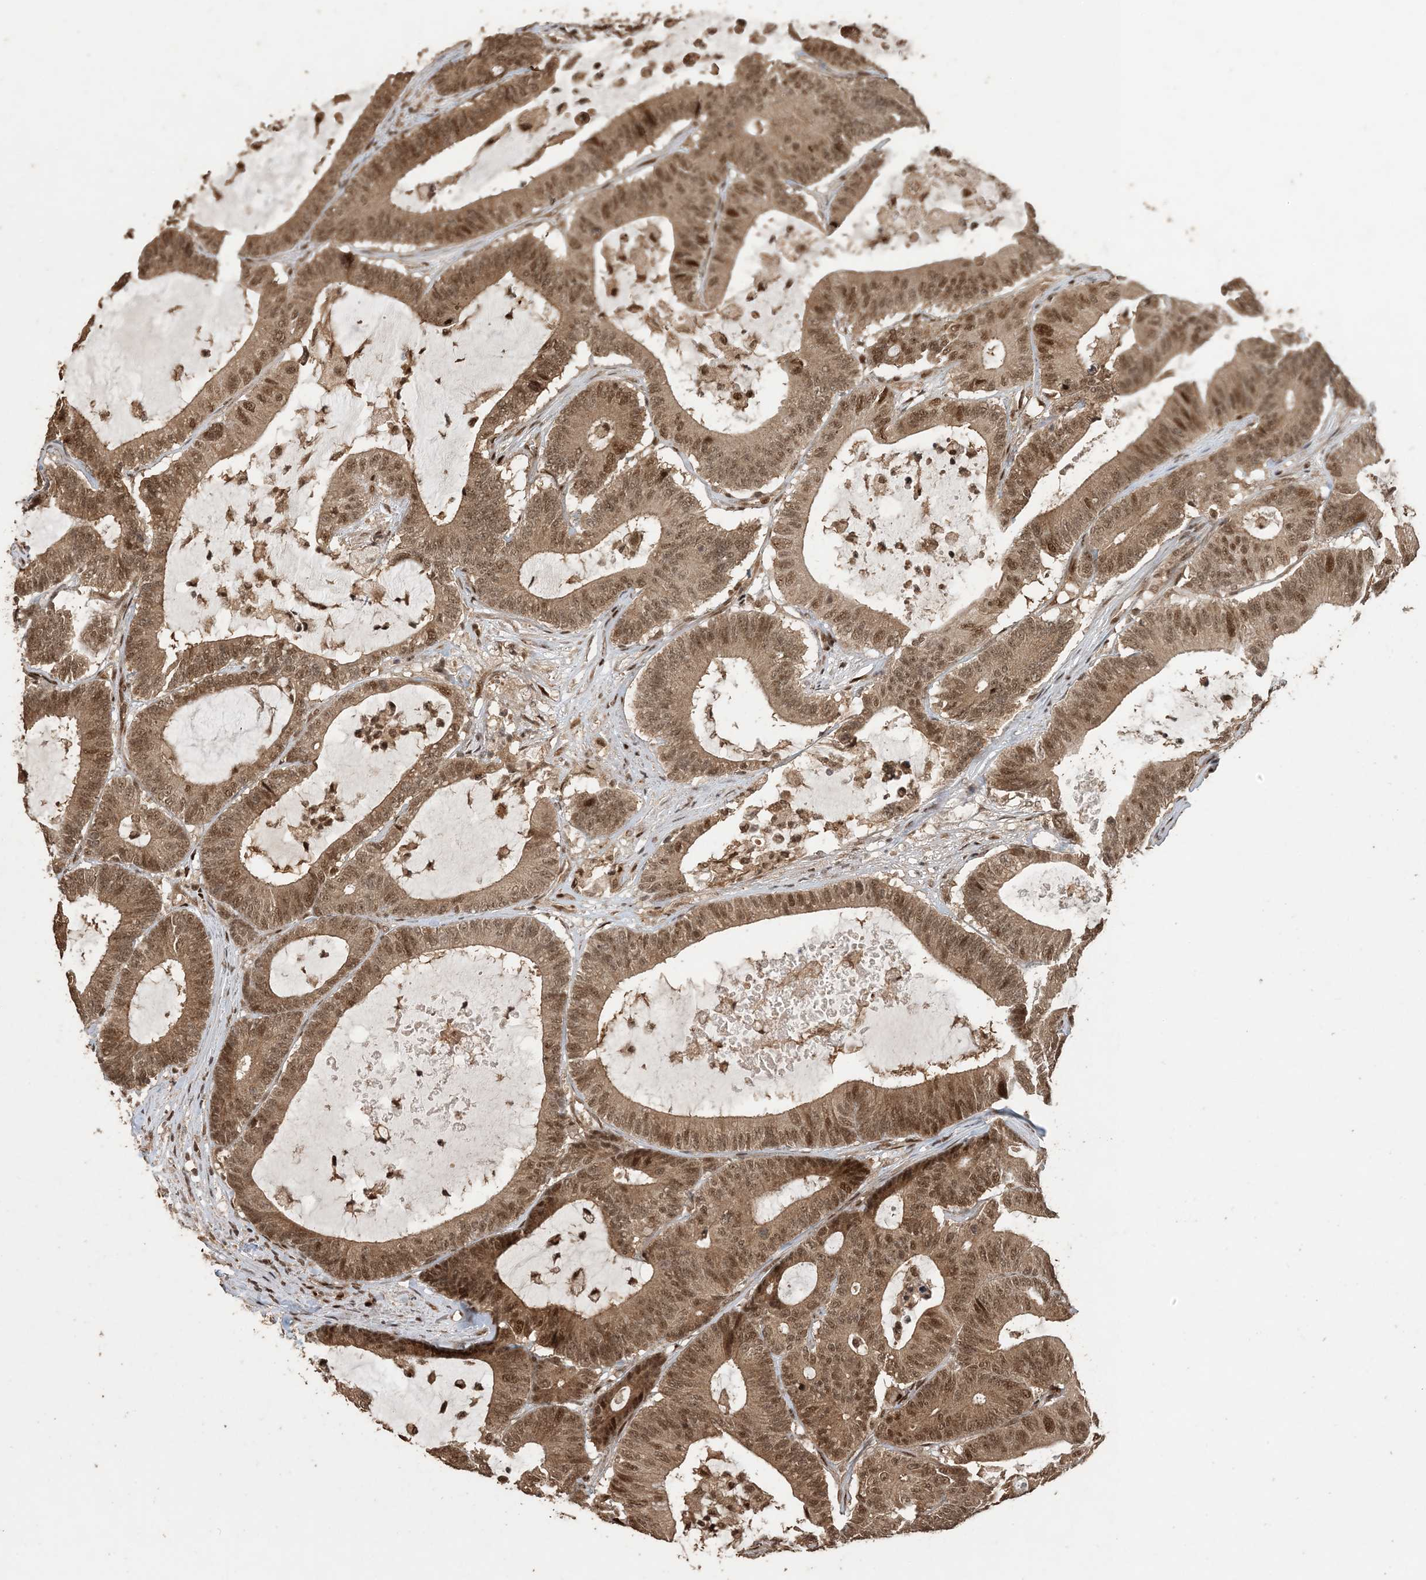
{"staining": {"intensity": "moderate", "quantity": ">75%", "location": "cytoplasmic/membranous,nuclear"}, "tissue": "colorectal cancer", "cell_type": "Tumor cells", "image_type": "cancer", "snomed": [{"axis": "morphology", "description": "Adenocarcinoma, NOS"}, {"axis": "topography", "description": "Colon"}], "caption": "Immunohistochemical staining of human adenocarcinoma (colorectal) exhibits moderate cytoplasmic/membranous and nuclear protein staining in approximately >75% of tumor cells.", "gene": "ATP13A2", "patient": {"sex": "female", "age": 84}}